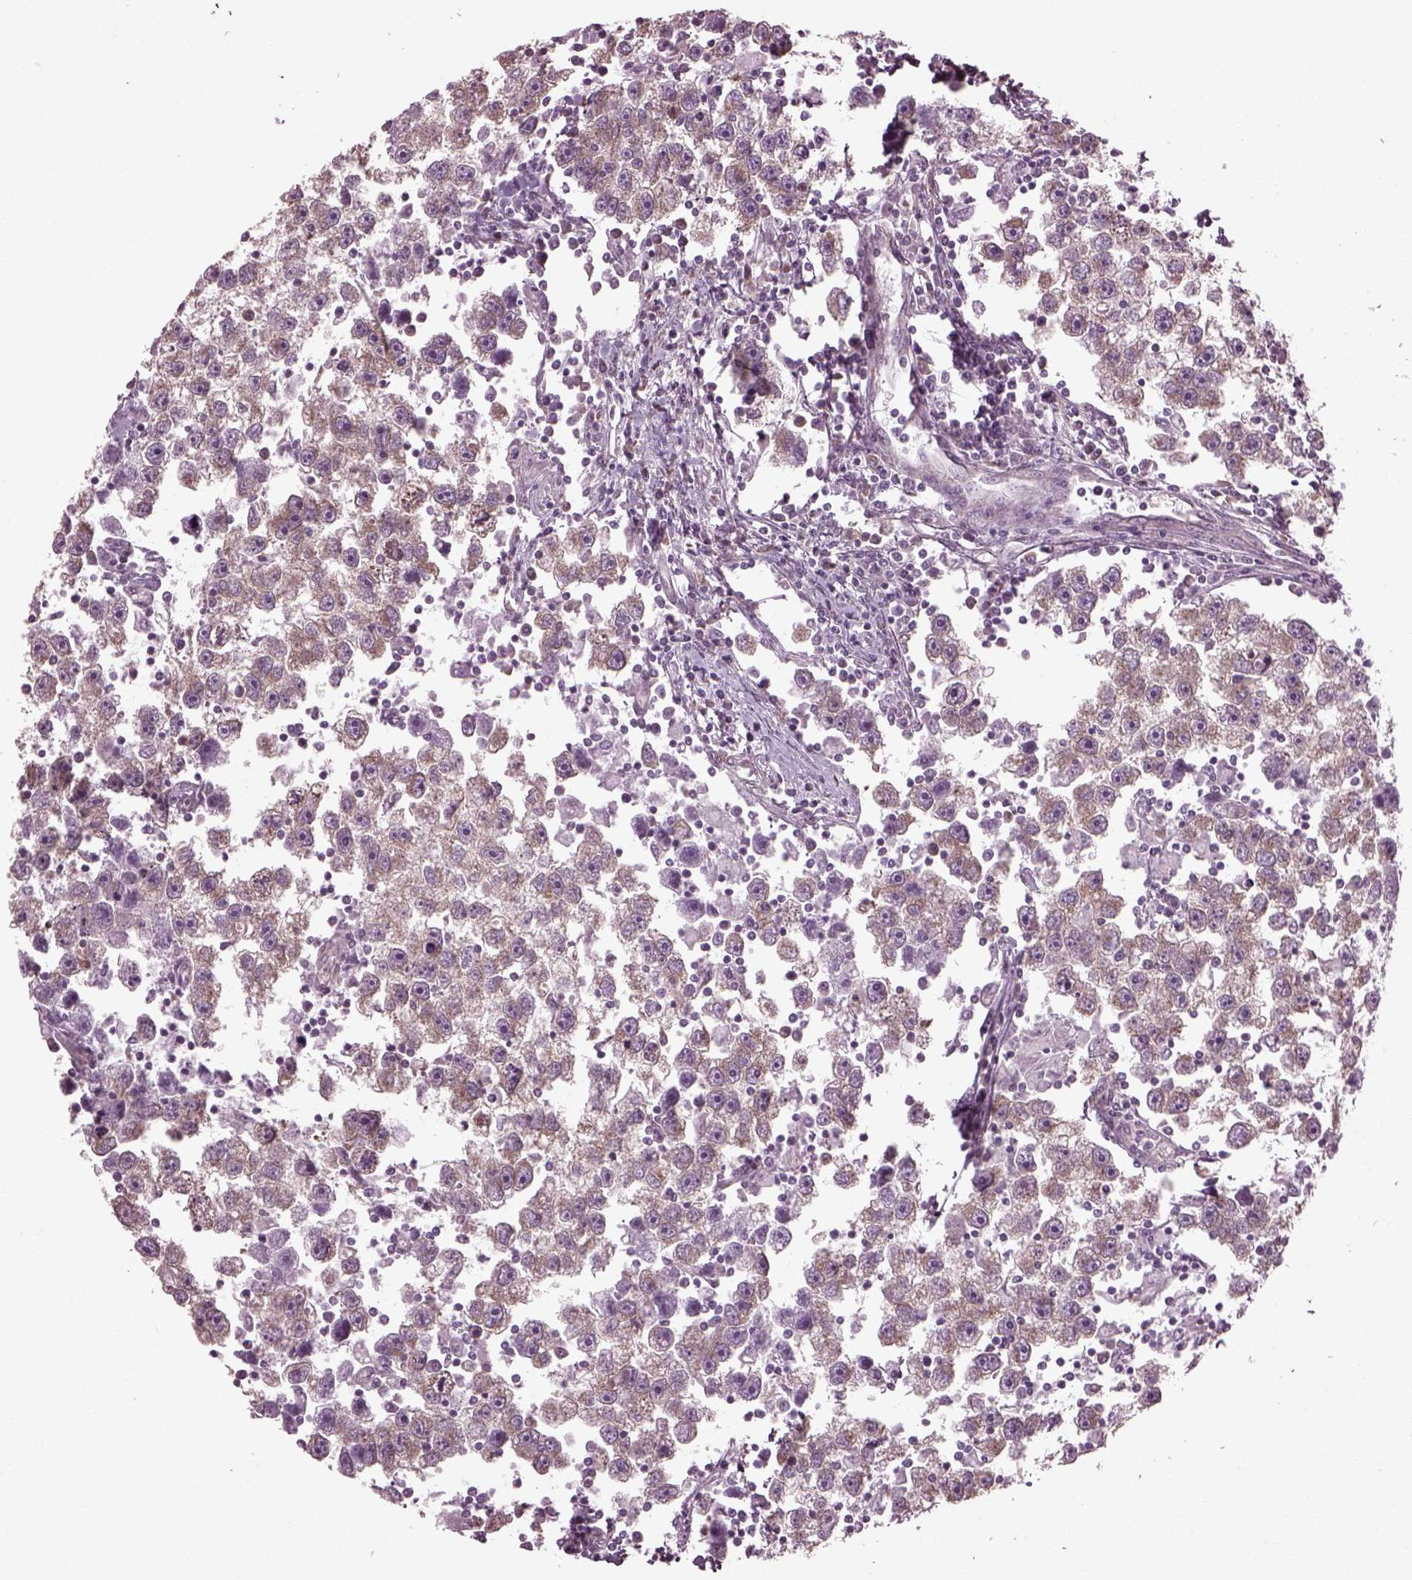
{"staining": {"intensity": "moderate", "quantity": ">75%", "location": "cytoplasmic/membranous"}, "tissue": "testis cancer", "cell_type": "Tumor cells", "image_type": "cancer", "snomed": [{"axis": "morphology", "description": "Seminoma, NOS"}, {"axis": "topography", "description": "Testis"}], "caption": "DAB immunohistochemical staining of human testis cancer exhibits moderate cytoplasmic/membranous protein staining in approximately >75% of tumor cells.", "gene": "CABP5", "patient": {"sex": "male", "age": 30}}